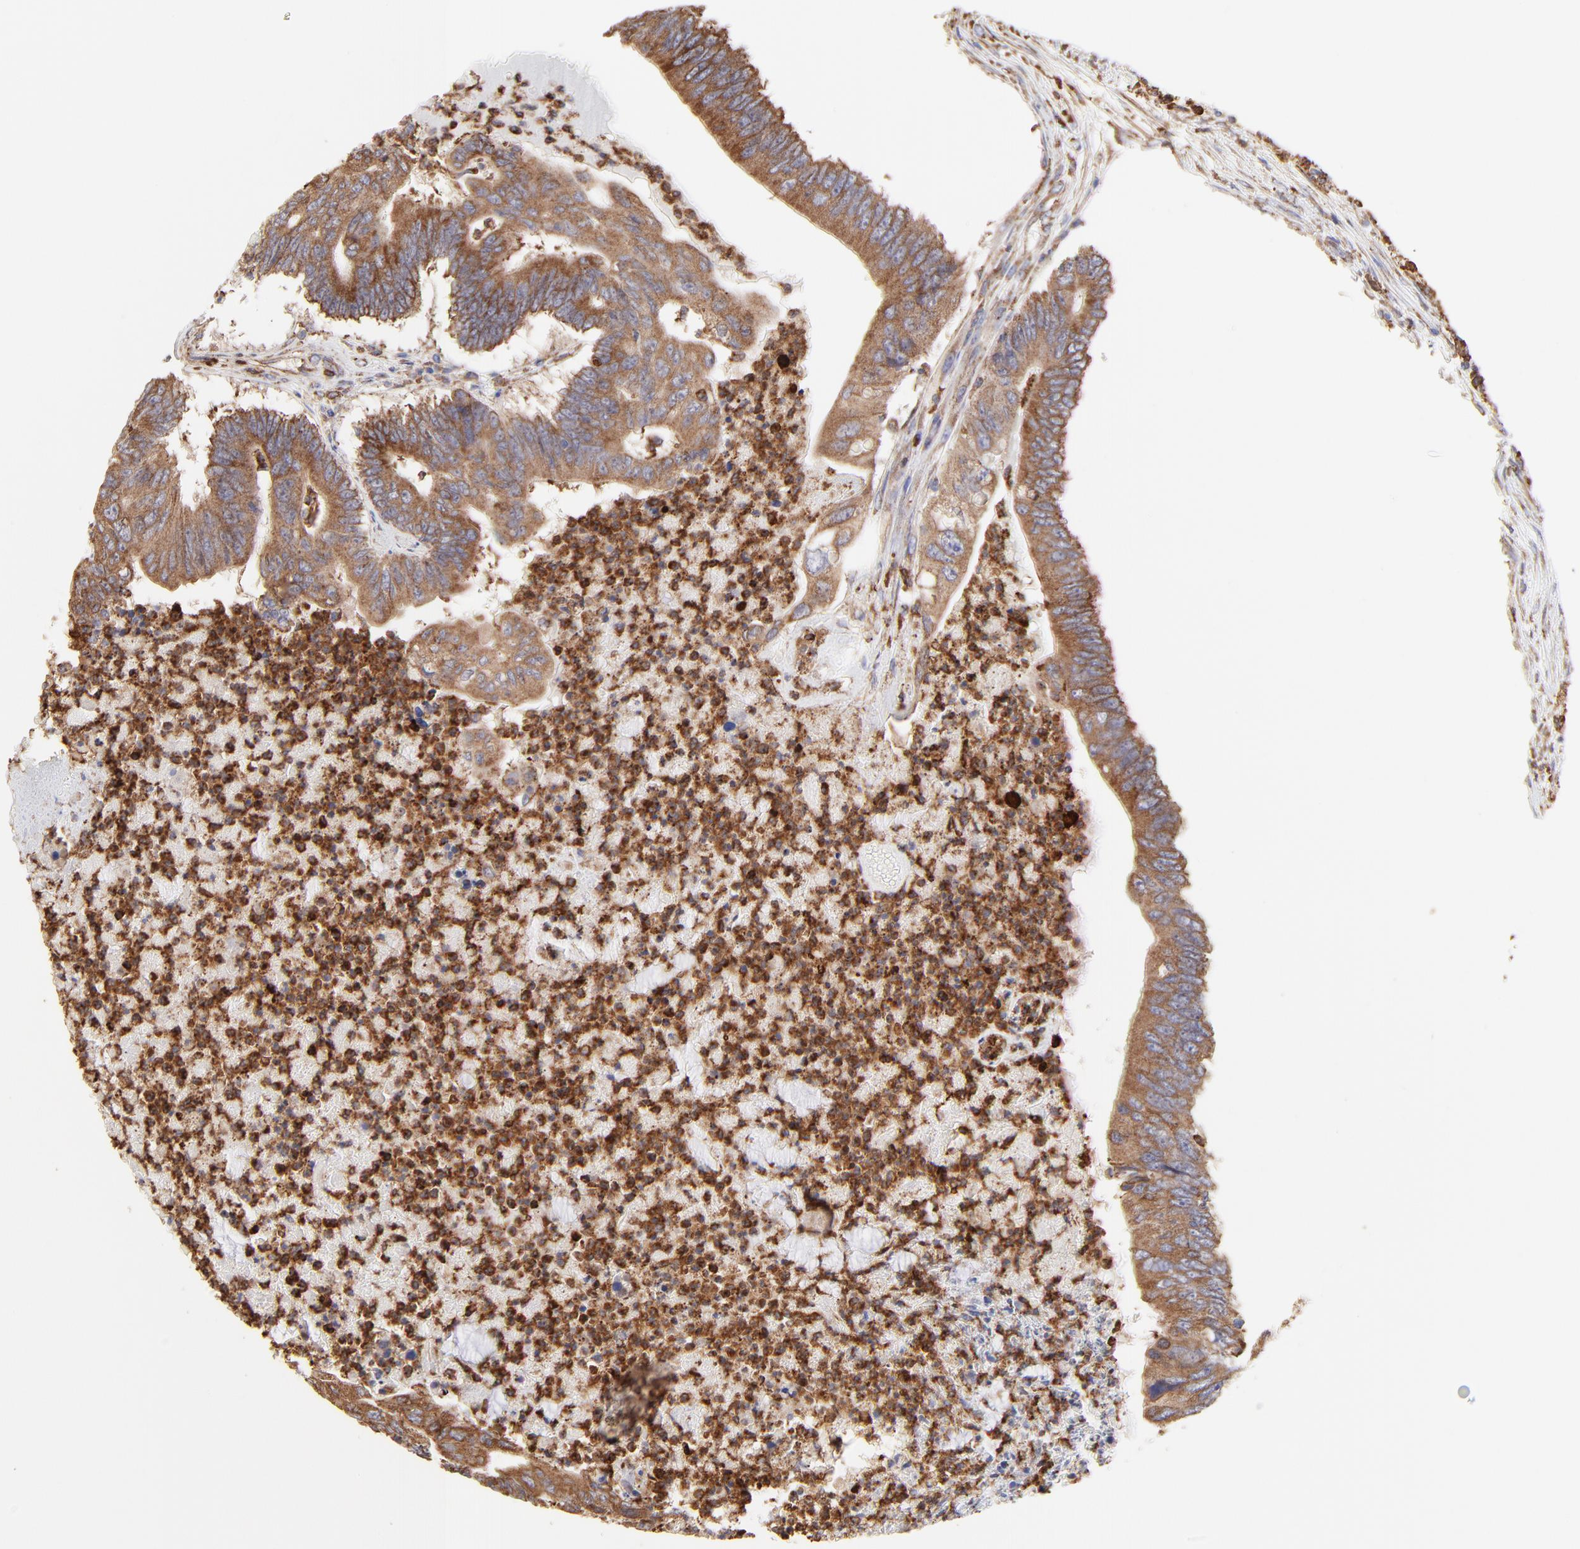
{"staining": {"intensity": "strong", "quantity": ">75%", "location": "cytoplasmic/membranous"}, "tissue": "colorectal cancer", "cell_type": "Tumor cells", "image_type": "cancer", "snomed": [{"axis": "morphology", "description": "Adenocarcinoma, NOS"}, {"axis": "topography", "description": "Colon"}], "caption": "Colorectal cancer stained with a protein marker exhibits strong staining in tumor cells.", "gene": "PFKM", "patient": {"sex": "male", "age": 65}}